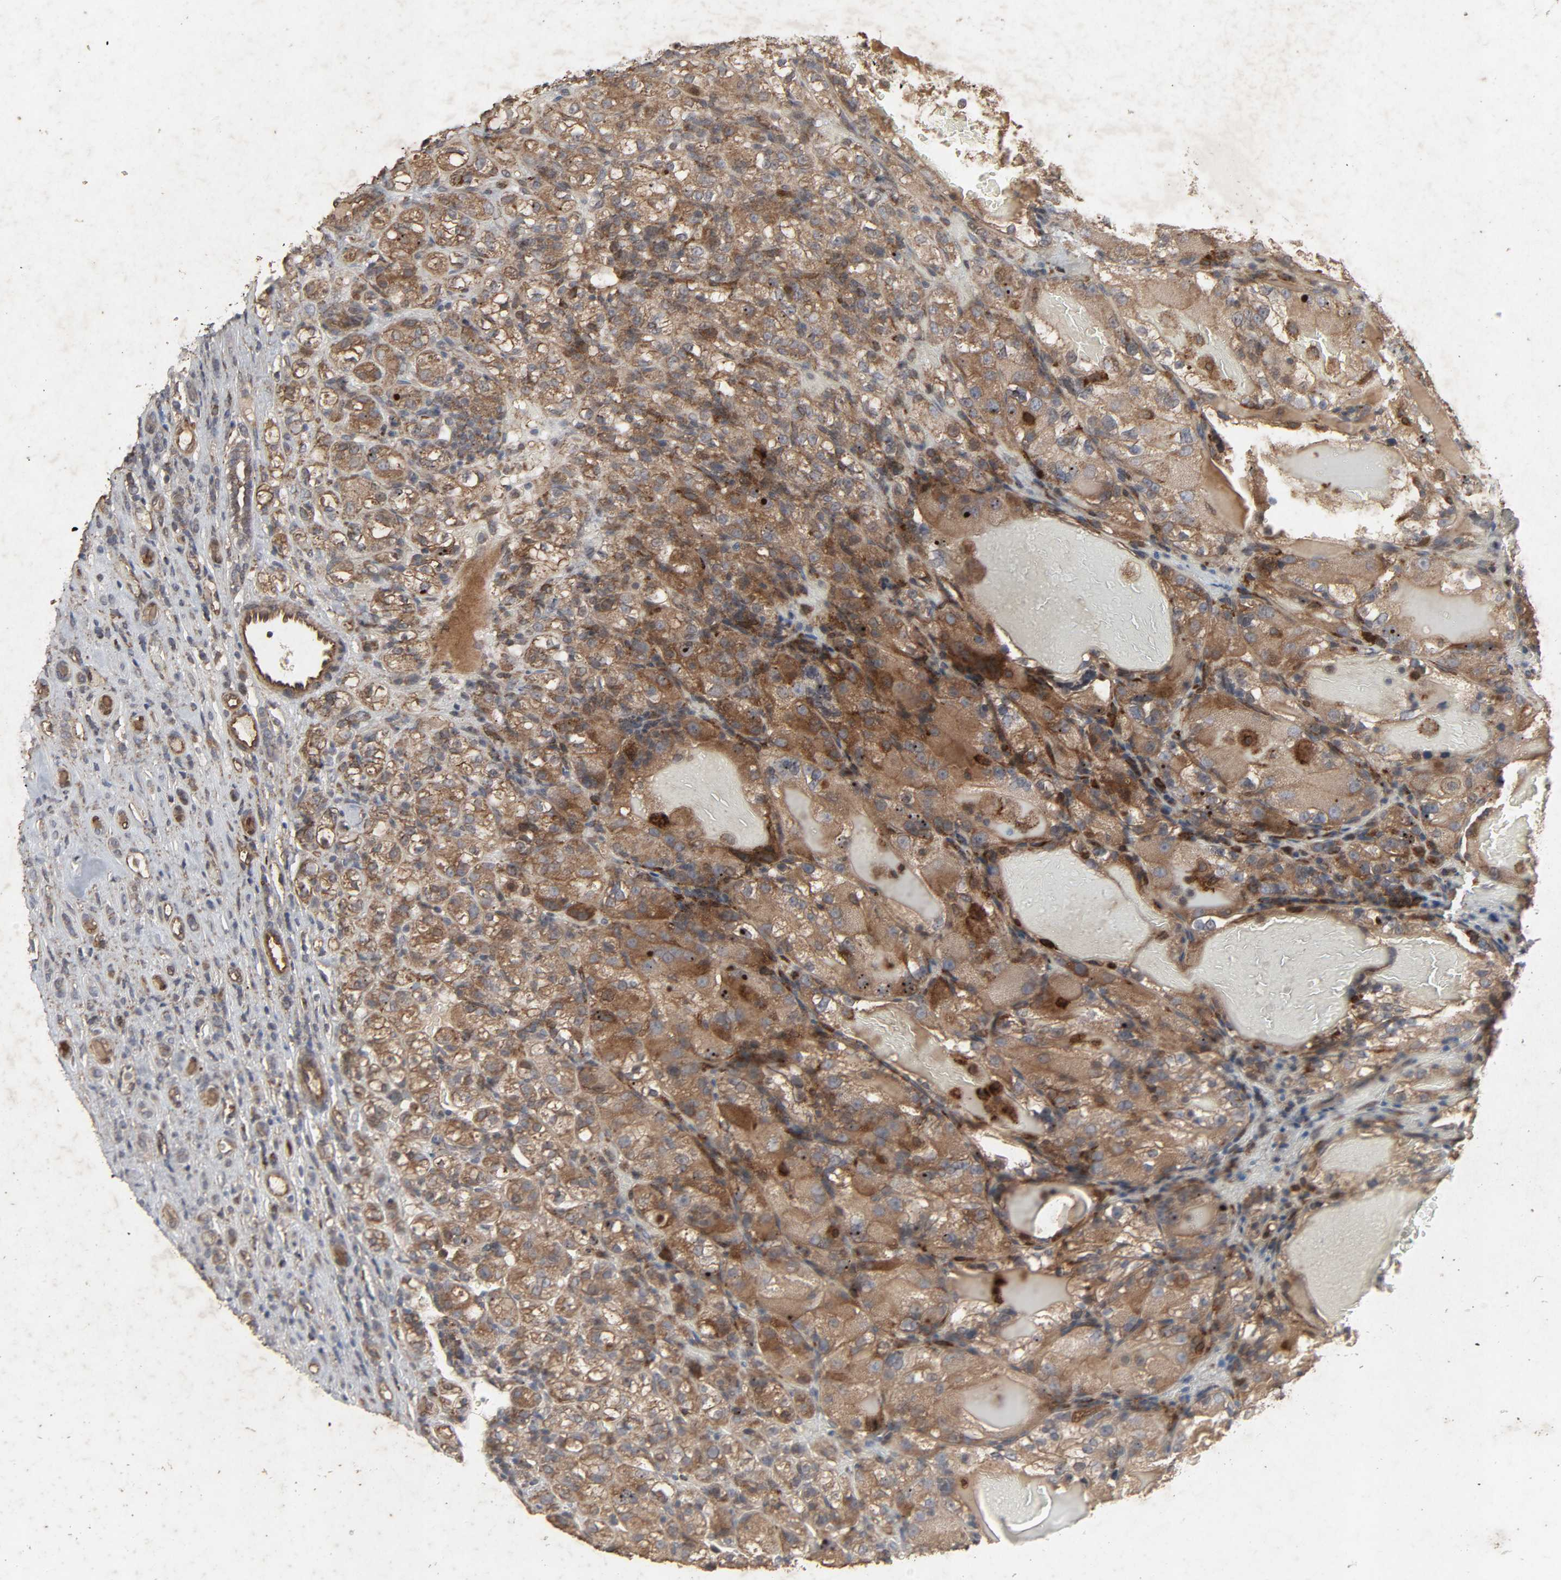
{"staining": {"intensity": "moderate", "quantity": ">75%", "location": "cytoplasmic/membranous"}, "tissue": "renal cancer", "cell_type": "Tumor cells", "image_type": "cancer", "snomed": [{"axis": "morphology", "description": "Normal tissue, NOS"}, {"axis": "morphology", "description": "Adenocarcinoma, NOS"}, {"axis": "topography", "description": "Kidney"}], "caption": "An immunohistochemistry micrograph of tumor tissue is shown. Protein staining in brown labels moderate cytoplasmic/membranous positivity in renal adenocarcinoma within tumor cells.", "gene": "ADCY4", "patient": {"sex": "male", "age": 61}}